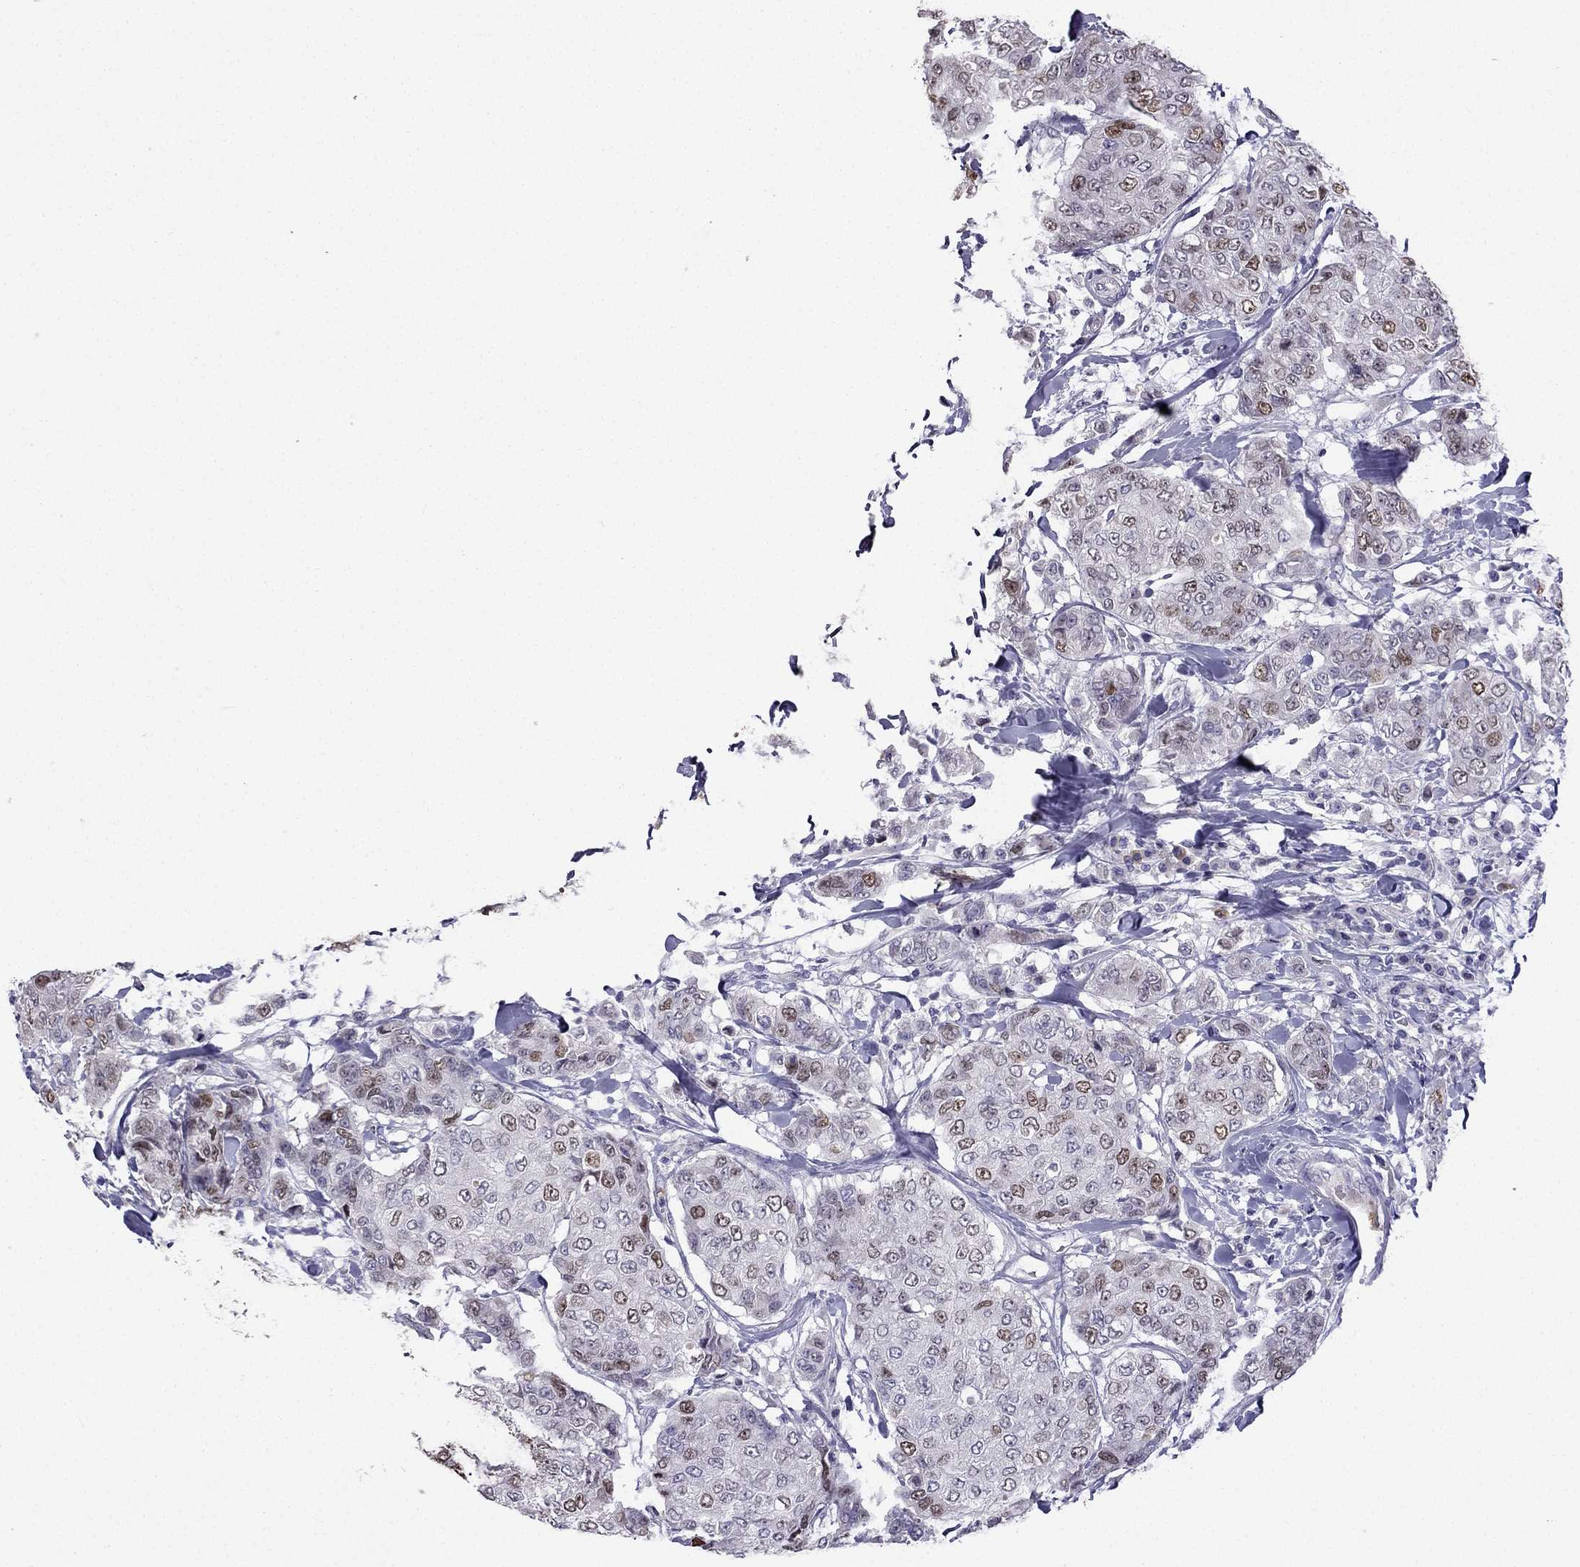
{"staining": {"intensity": "moderate", "quantity": "<25%", "location": "nuclear"}, "tissue": "breast cancer", "cell_type": "Tumor cells", "image_type": "cancer", "snomed": [{"axis": "morphology", "description": "Duct carcinoma"}, {"axis": "topography", "description": "Breast"}], "caption": "This is a photomicrograph of immunohistochemistry staining of breast cancer (intraductal carcinoma), which shows moderate expression in the nuclear of tumor cells.", "gene": "UHRF1", "patient": {"sex": "female", "age": 27}}